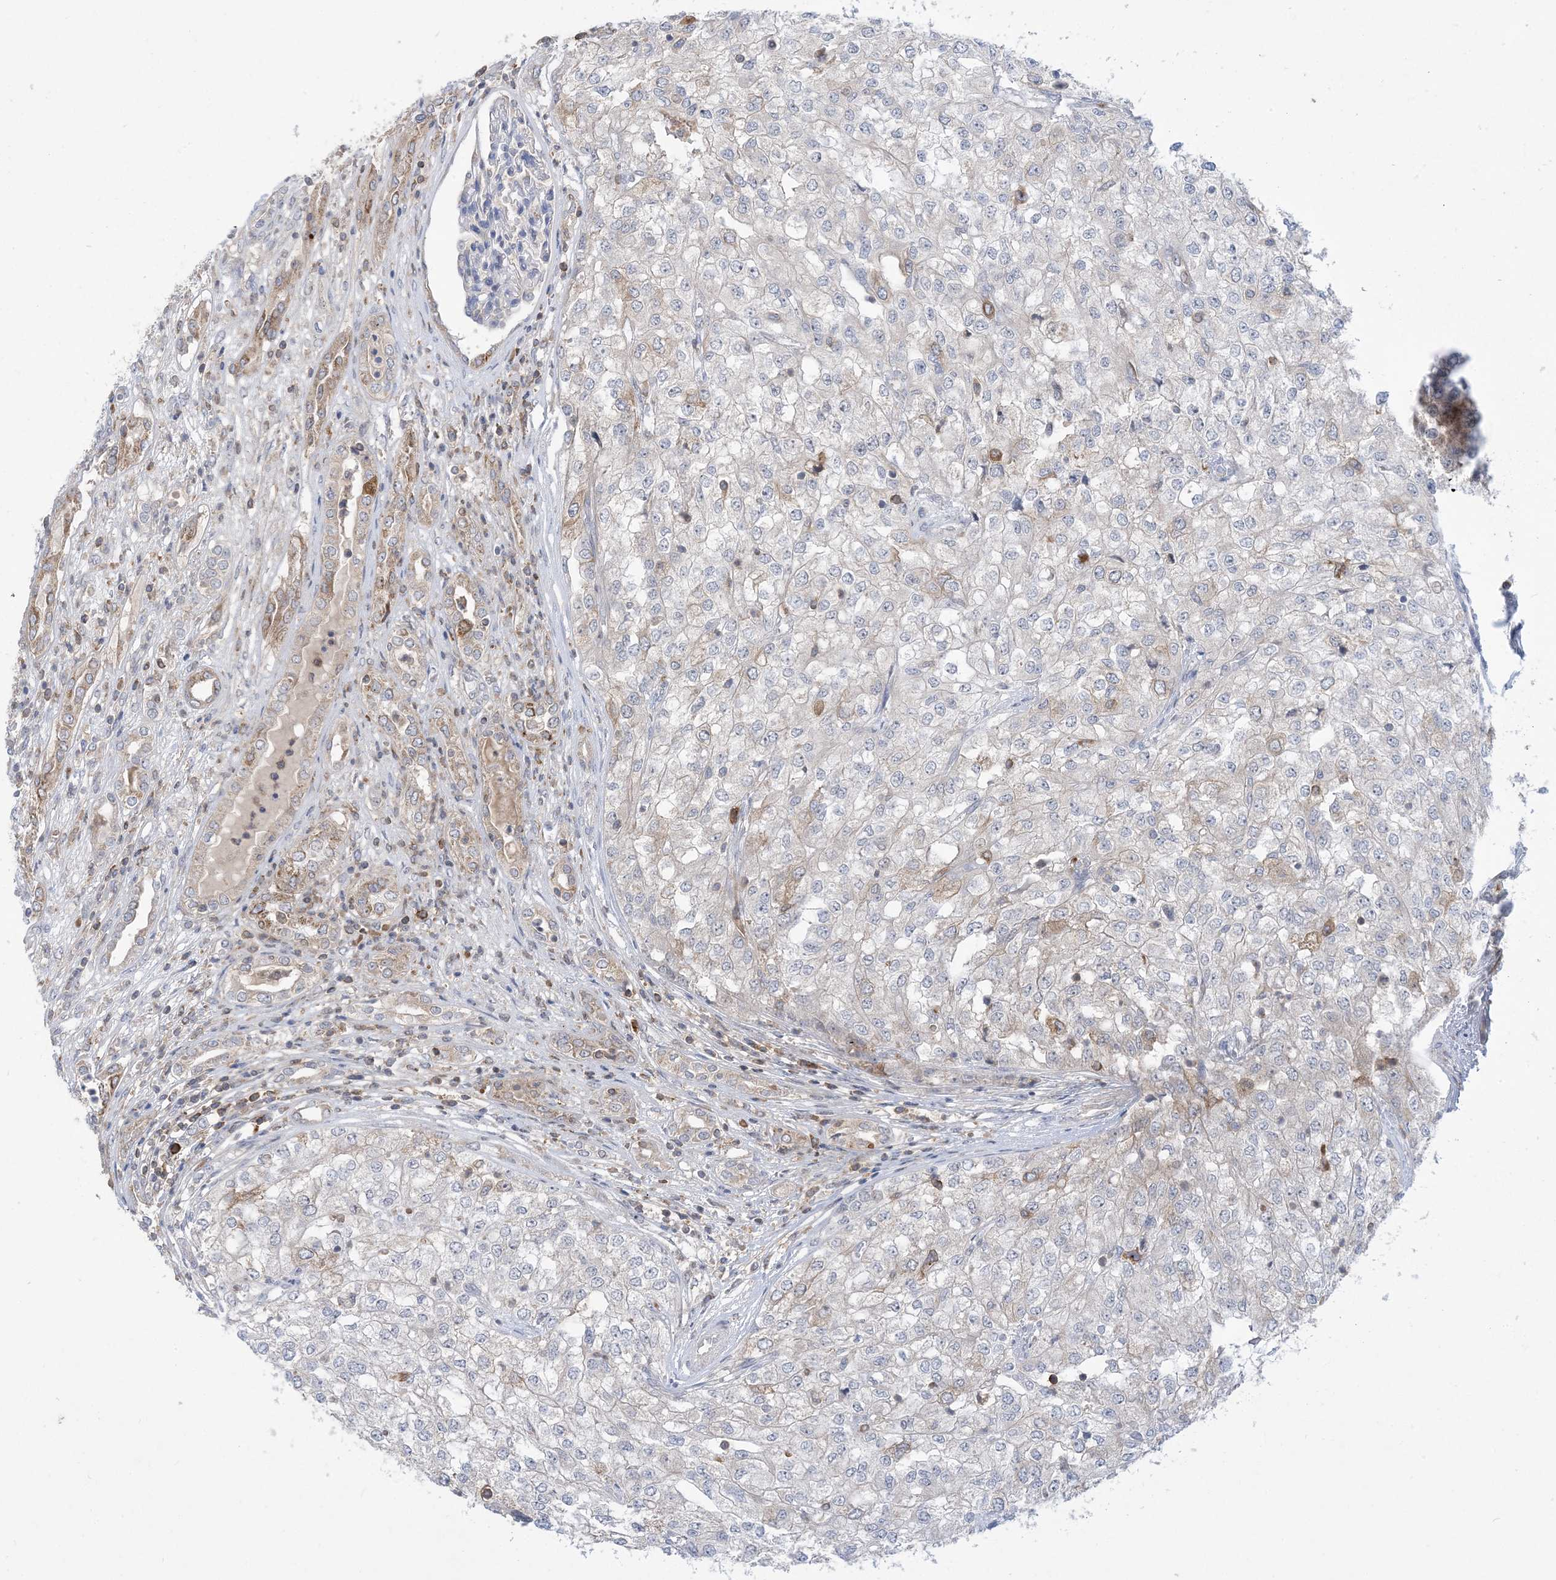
{"staining": {"intensity": "negative", "quantity": "none", "location": "none"}, "tissue": "renal cancer", "cell_type": "Tumor cells", "image_type": "cancer", "snomed": [{"axis": "morphology", "description": "Adenocarcinoma, NOS"}, {"axis": "topography", "description": "Kidney"}], "caption": "High power microscopy image of an IHC image of renal cancer (adenocarcinoma), revealing no significant positivity in tumor cells.", "gene": "AOC1", "patient": {"sex": "female", "age": 54}}